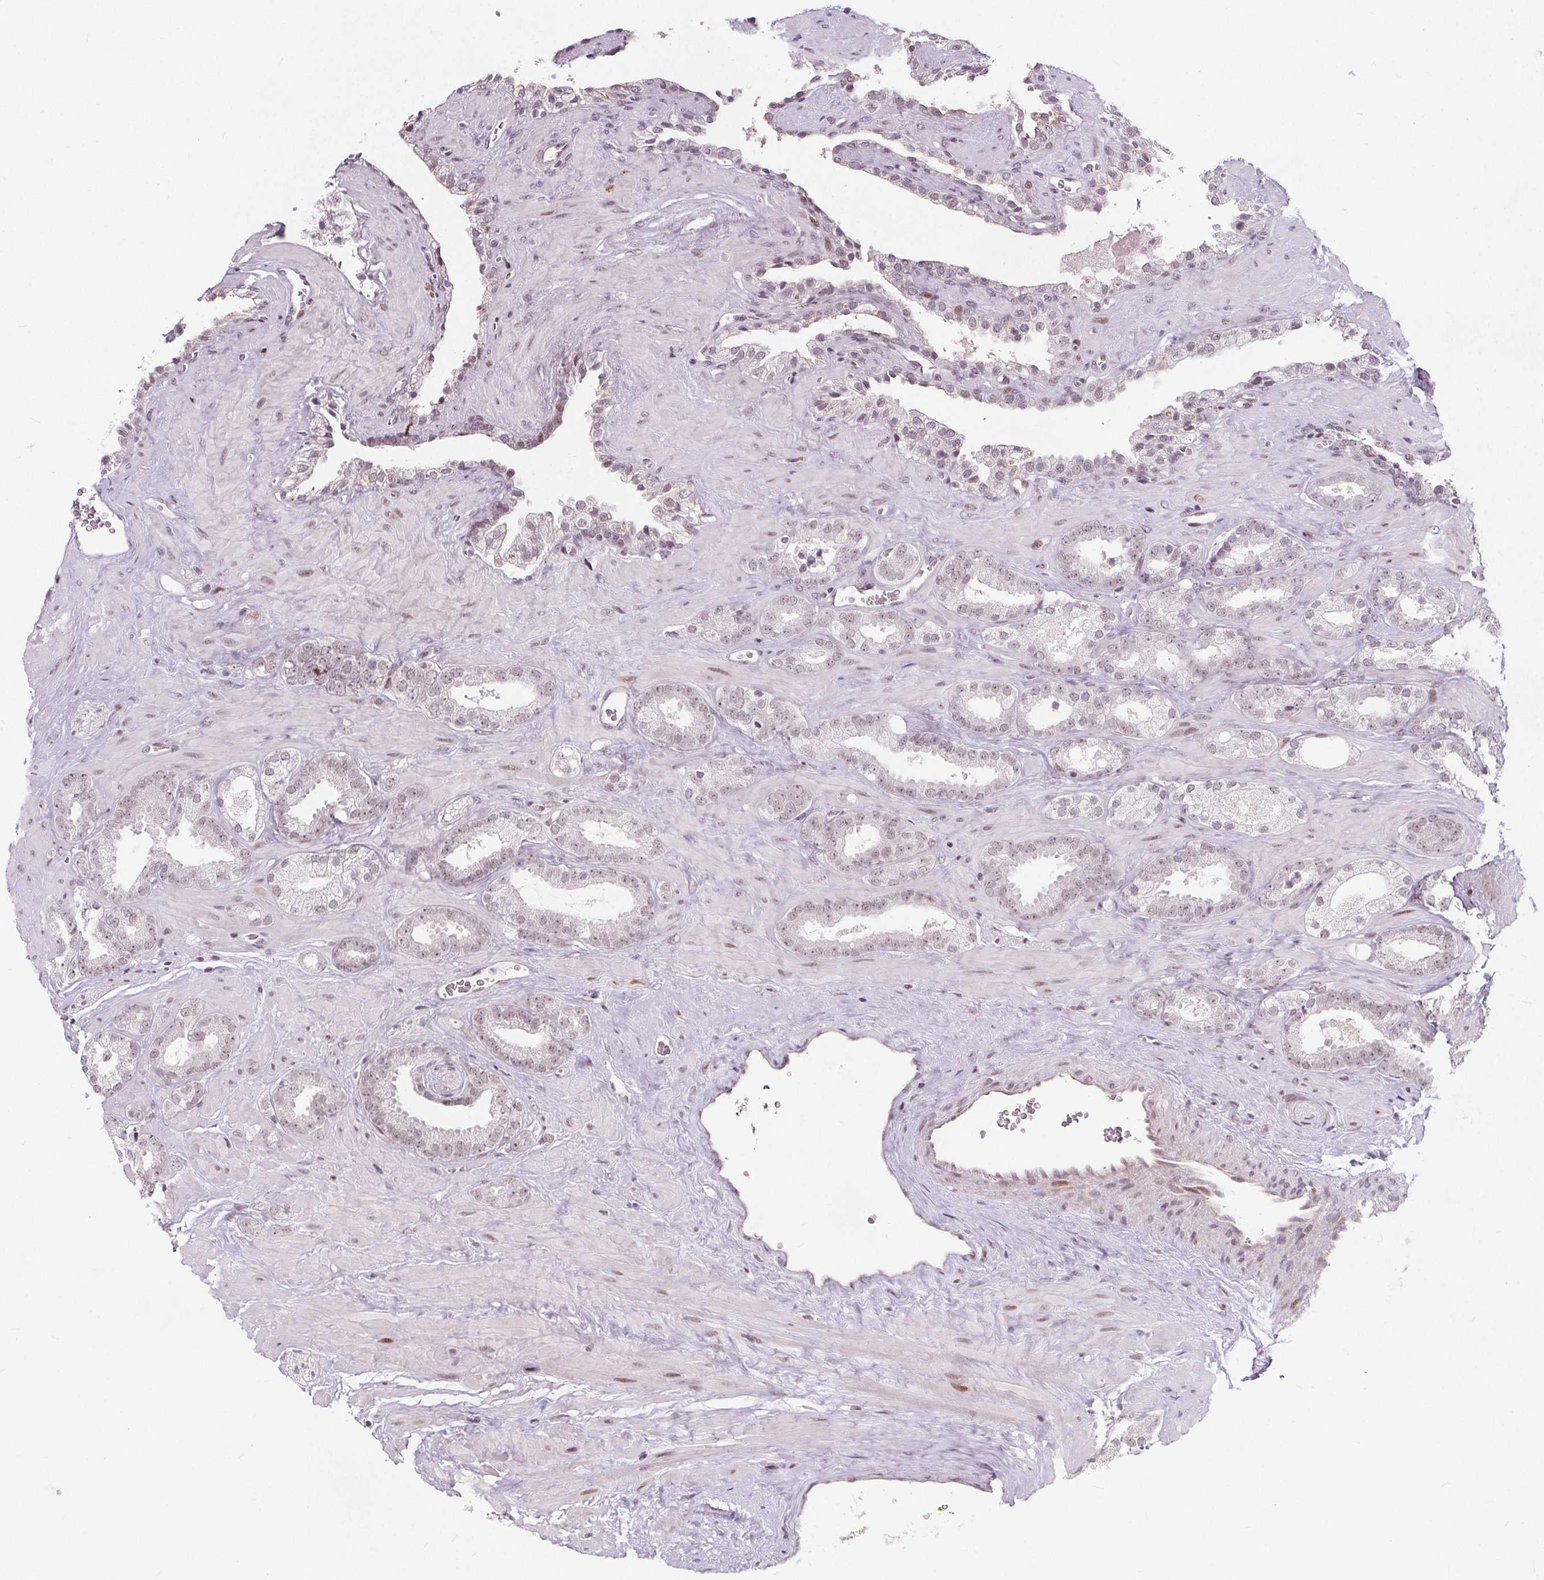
{"staining": {"intensity": "weak", "quantity": ">75%", "location": "nuclear"}, "tissue": "prostate cancer", "cell_type": "Tumor cells", "image_type": "cancer", "snomed": [{"axis": "morphology", "description": "Adenocarcinoma, Low grade"}, {"axis": "topography", "description": "Prostate"}], "caption": "Immunohistochemical staining of prostate low-grade adenocarcinoma shows low levels of weak nuclear staining in approximately >75% of tumor cells.", "gene": "TAF6L", "patient": {"sex": "male", "age": 62}}